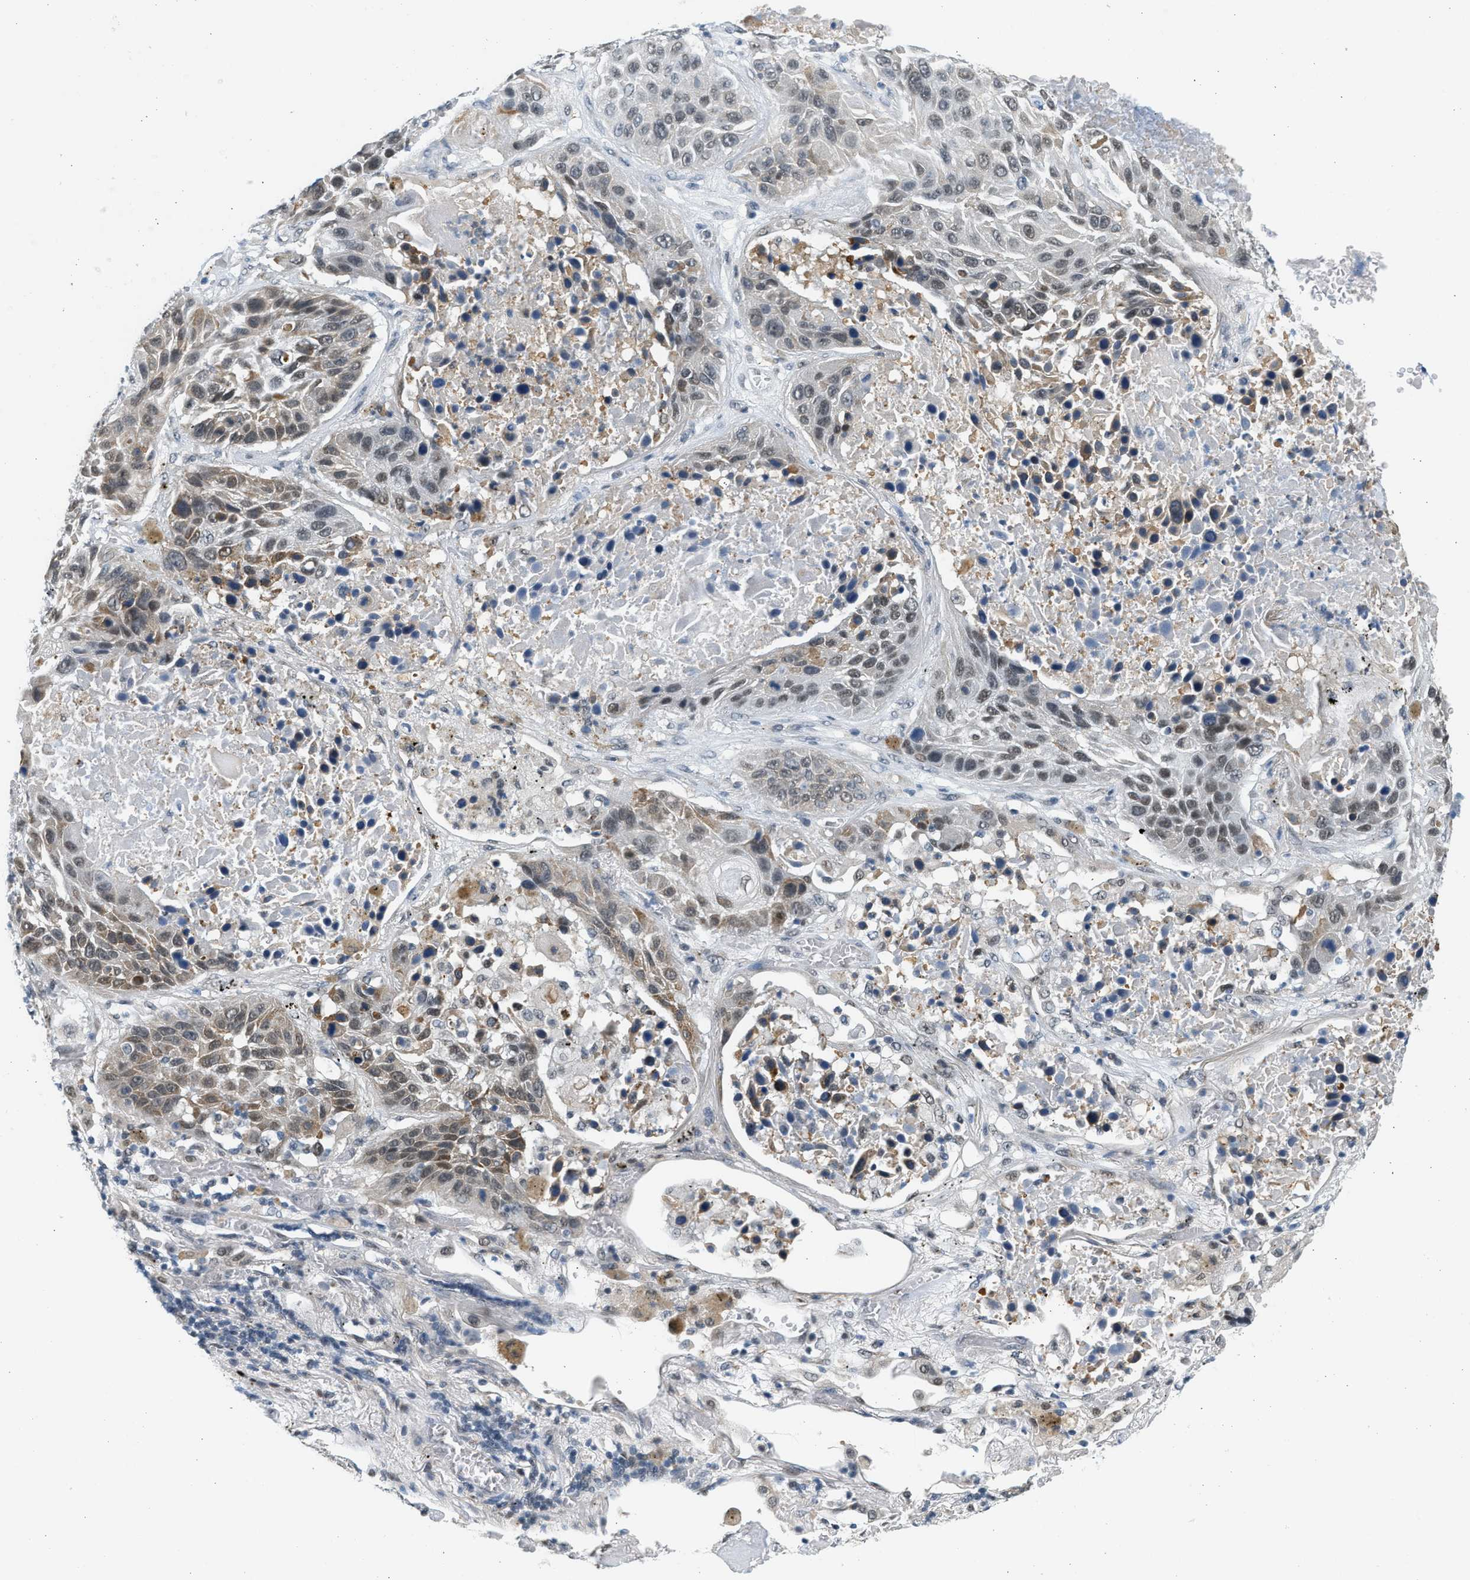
{"staining": {"intensity": "moderate", "quantity": ">75%", "location": "cytoplasmic/membranous,nuclear"}, "tissue": "lung cancer", "cell_type": "Tumor cells", "image_type": "cancer", "snomed": [{"axis": "morphology", "description": "Squamous cell carcinoma, NOS"}, {"axis": "topography", "description": "Lung"}], "caption": "The photomicrograph reveals immunohistochemical staining of lung cancer. There is moderate cytoplasmic/membranous and nuclear expression is identified in approximately >75% of tumor cells.", "gene": "HIPK1", "patient": {"sex": "male", "age": 57}}